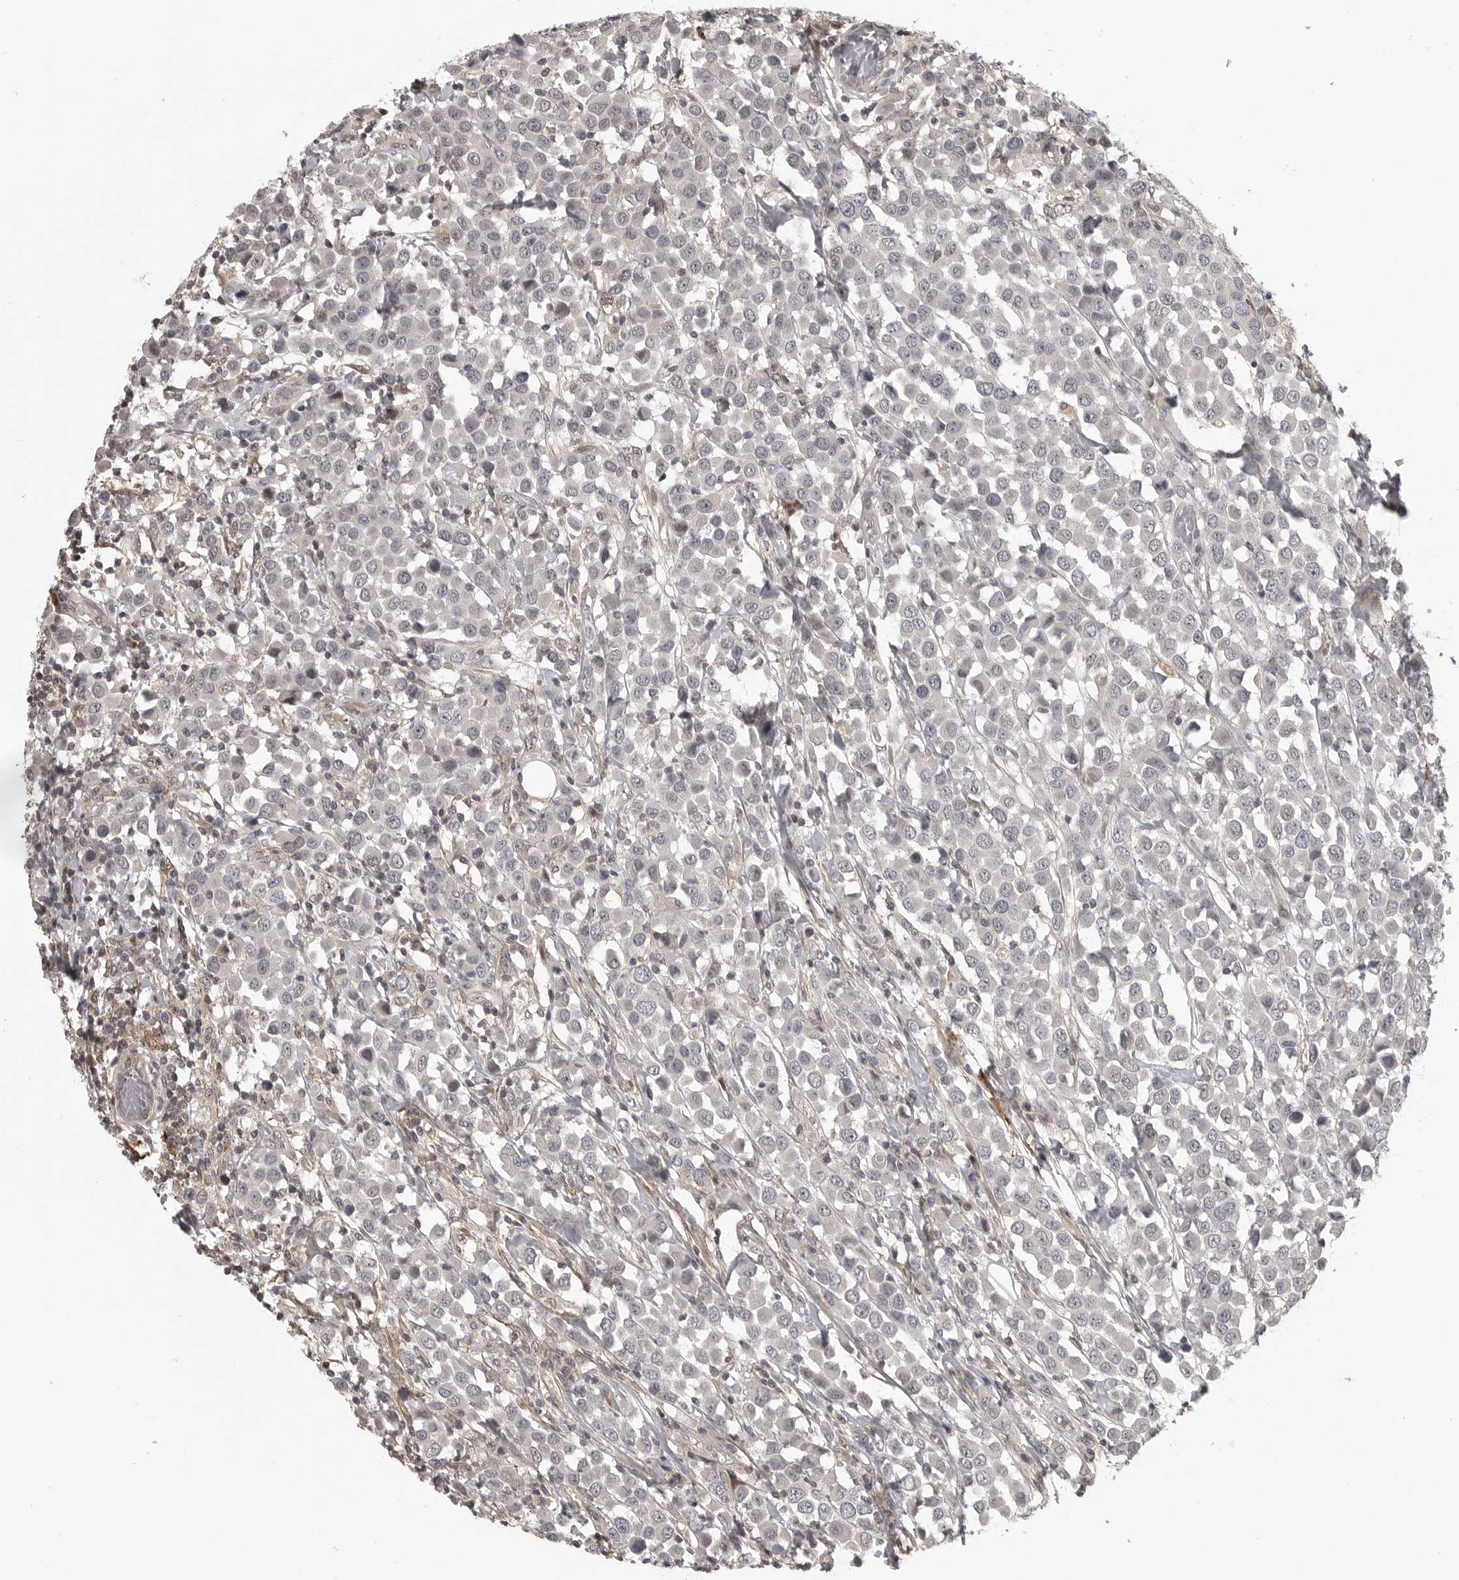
{"staining": {"intensity": "negative", "quantity": "none", "location": "none"}, "tissue": "breast cancer", "cell_type": "Tumor cells", "image_type": "cancer", "snomed": [{"axis": "morphology", "description": "Duct carcinoma"}, {"axis": "topography", "description": "Breast"}], "caption": "Immunohistochemical staining of breast cancer (invasive ductal carcinoma) displays no significant positivity in tumor cells.", "gene": "UROD", "patient": {"sex": "female", "age": 61}}